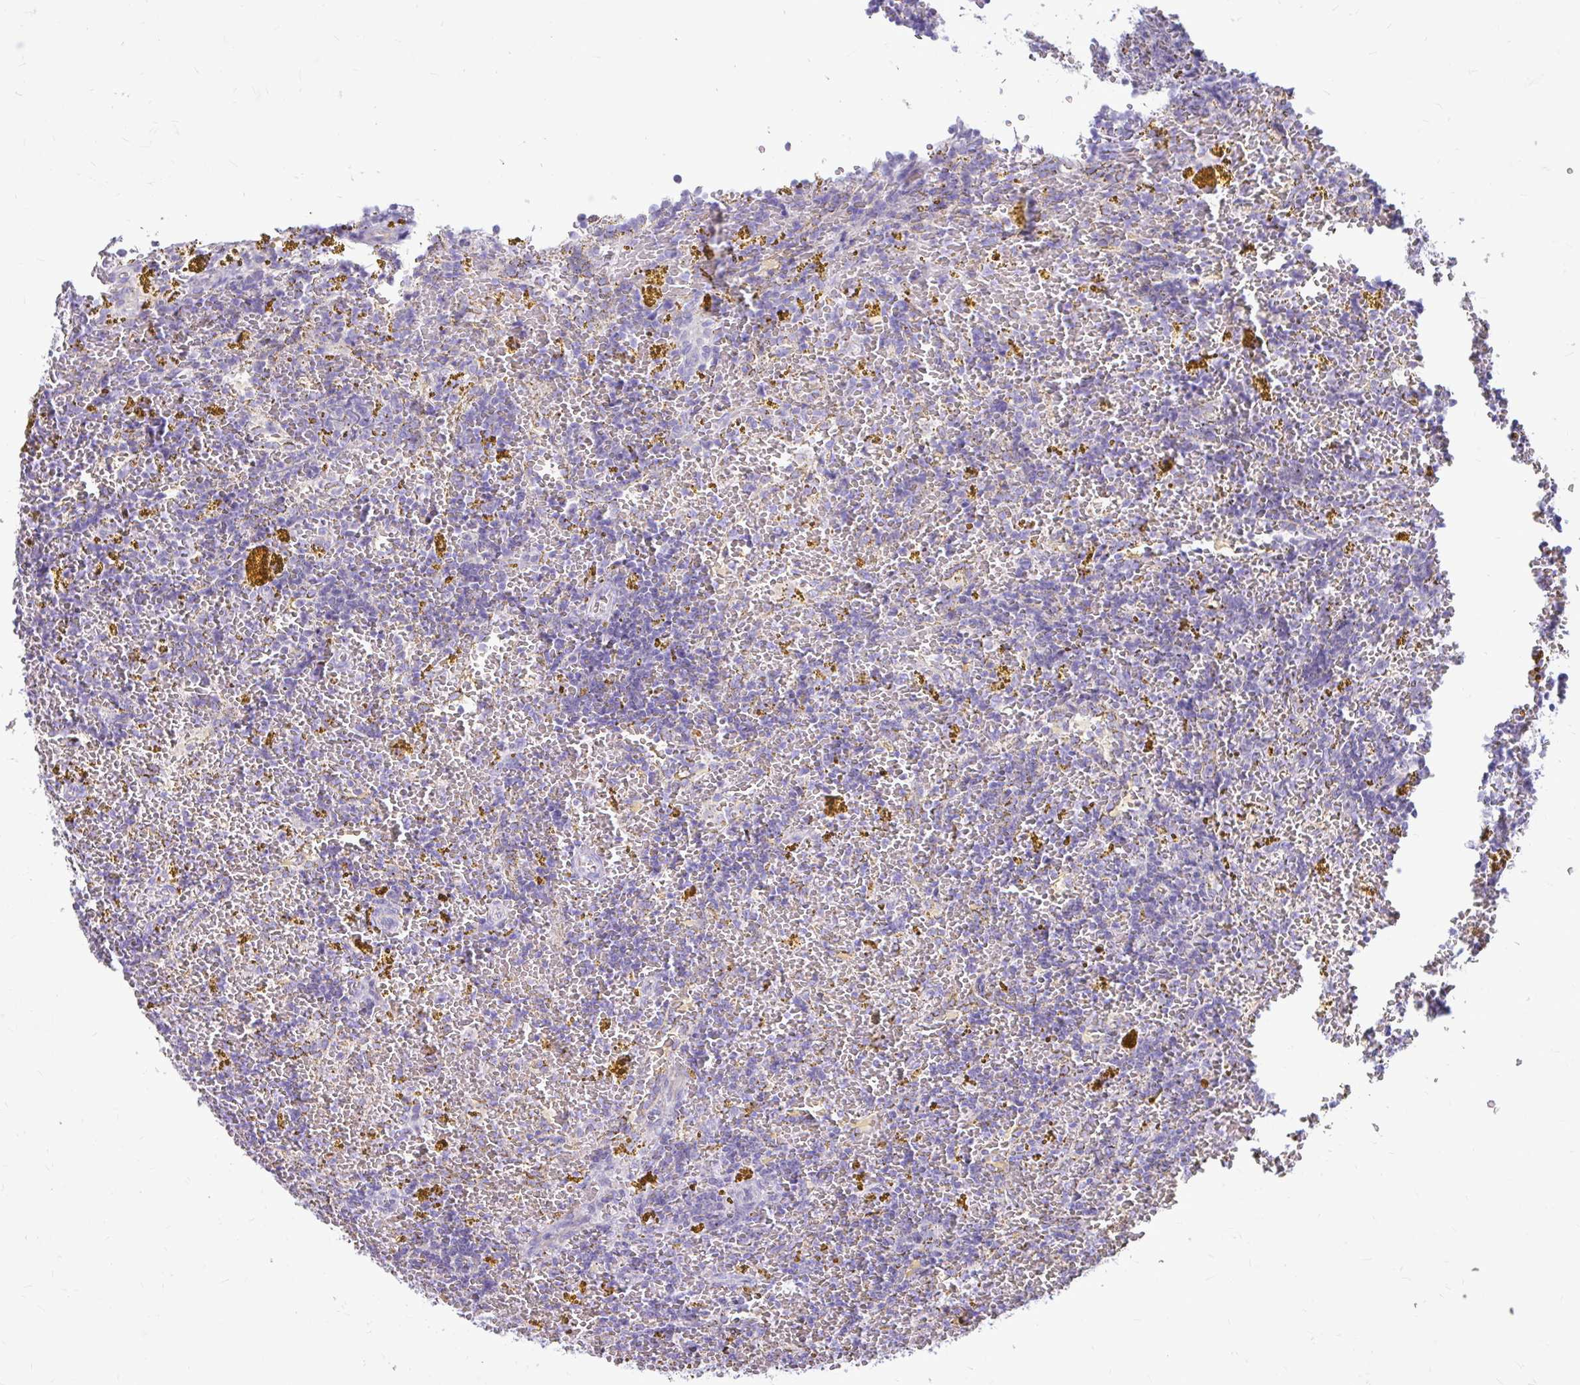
{"staining": {"intensity": "negative", "quantity": "none", "location": "none"}, "tissue": "lymphoma", "cell_type": "Tumor cells", "image_type": "cancer", "snomed": [{"axis": "morphology", "description": "Malignant lymphoma, non-Hodgkin's type, Low grade"}, {"axis": "topography", "description": "Spleen"}, {"axis": "topography", "description": "Lymph node"}], "caption": "A micrograph of malignant lymphoma, non-Hodgkin's type (low-grade) stained for a protein demonstrates no brown staining in tumor cells.", "gene": "CHIA", "patient": {"sex": "female", "age": 66}}